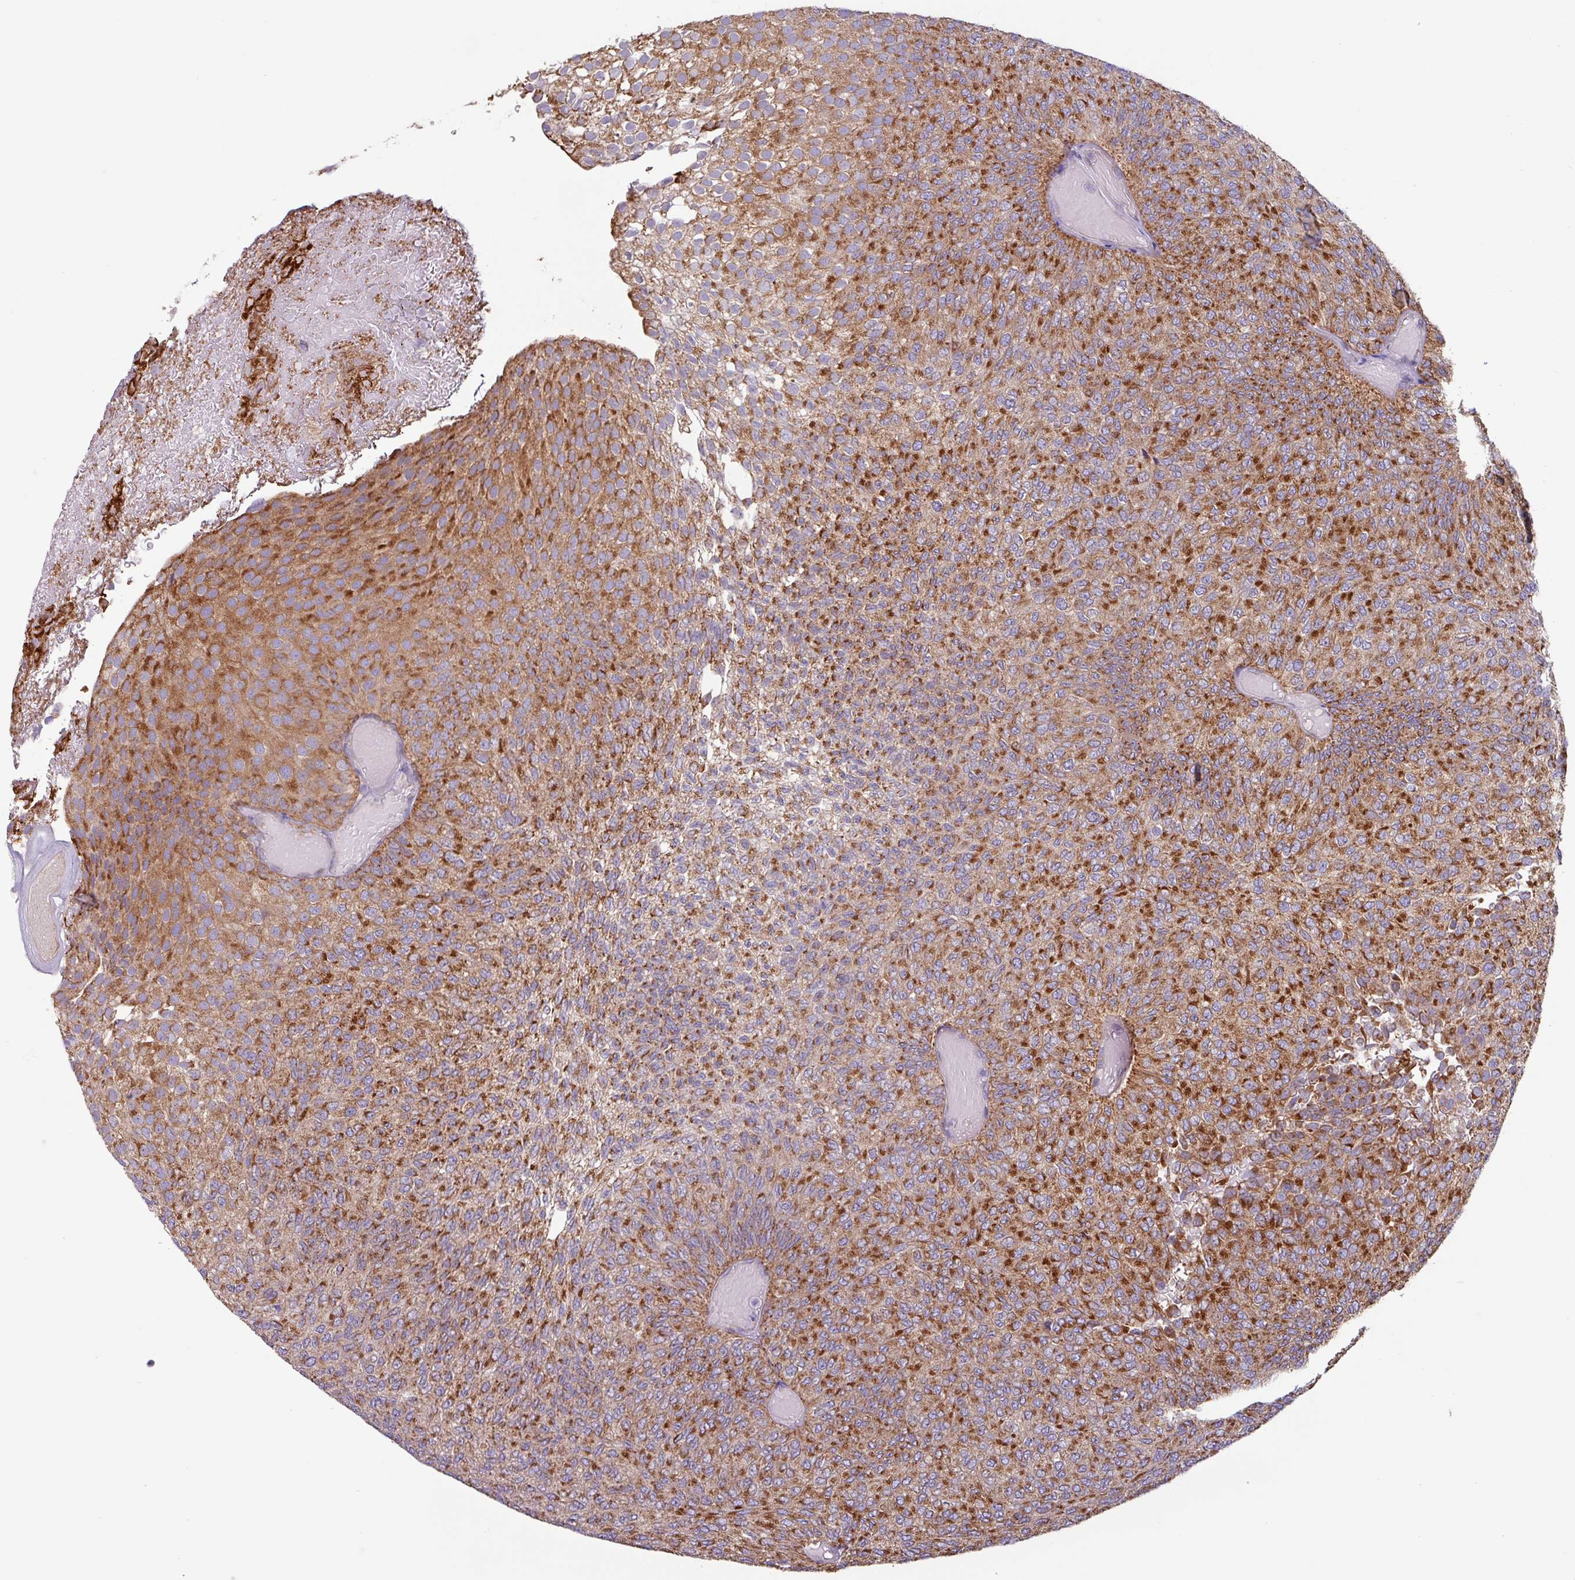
{"staining": {"intensity": "strong", "quantity": ">75%", "location": "cytoplasmic/membranous"}, "tissue": "urothelial cancer", "cell_type": "Tumor cells", "image_type": "cancer", "snomed": [{"axis": "morphology", "description": "Urothelial carcinoma, Low grade"}, {"axis": "topography", "description": "Urinary bladder"}], "caption": "Immunohistochemistry (IHC) (DAB) staining of low-grade urothelial carcinoma shows strong cytoplasmic/membranous protein expression in about >75% of tumor cells.", "gene": "CAMK1", "patient": {"sex": "male", "age": 78}}